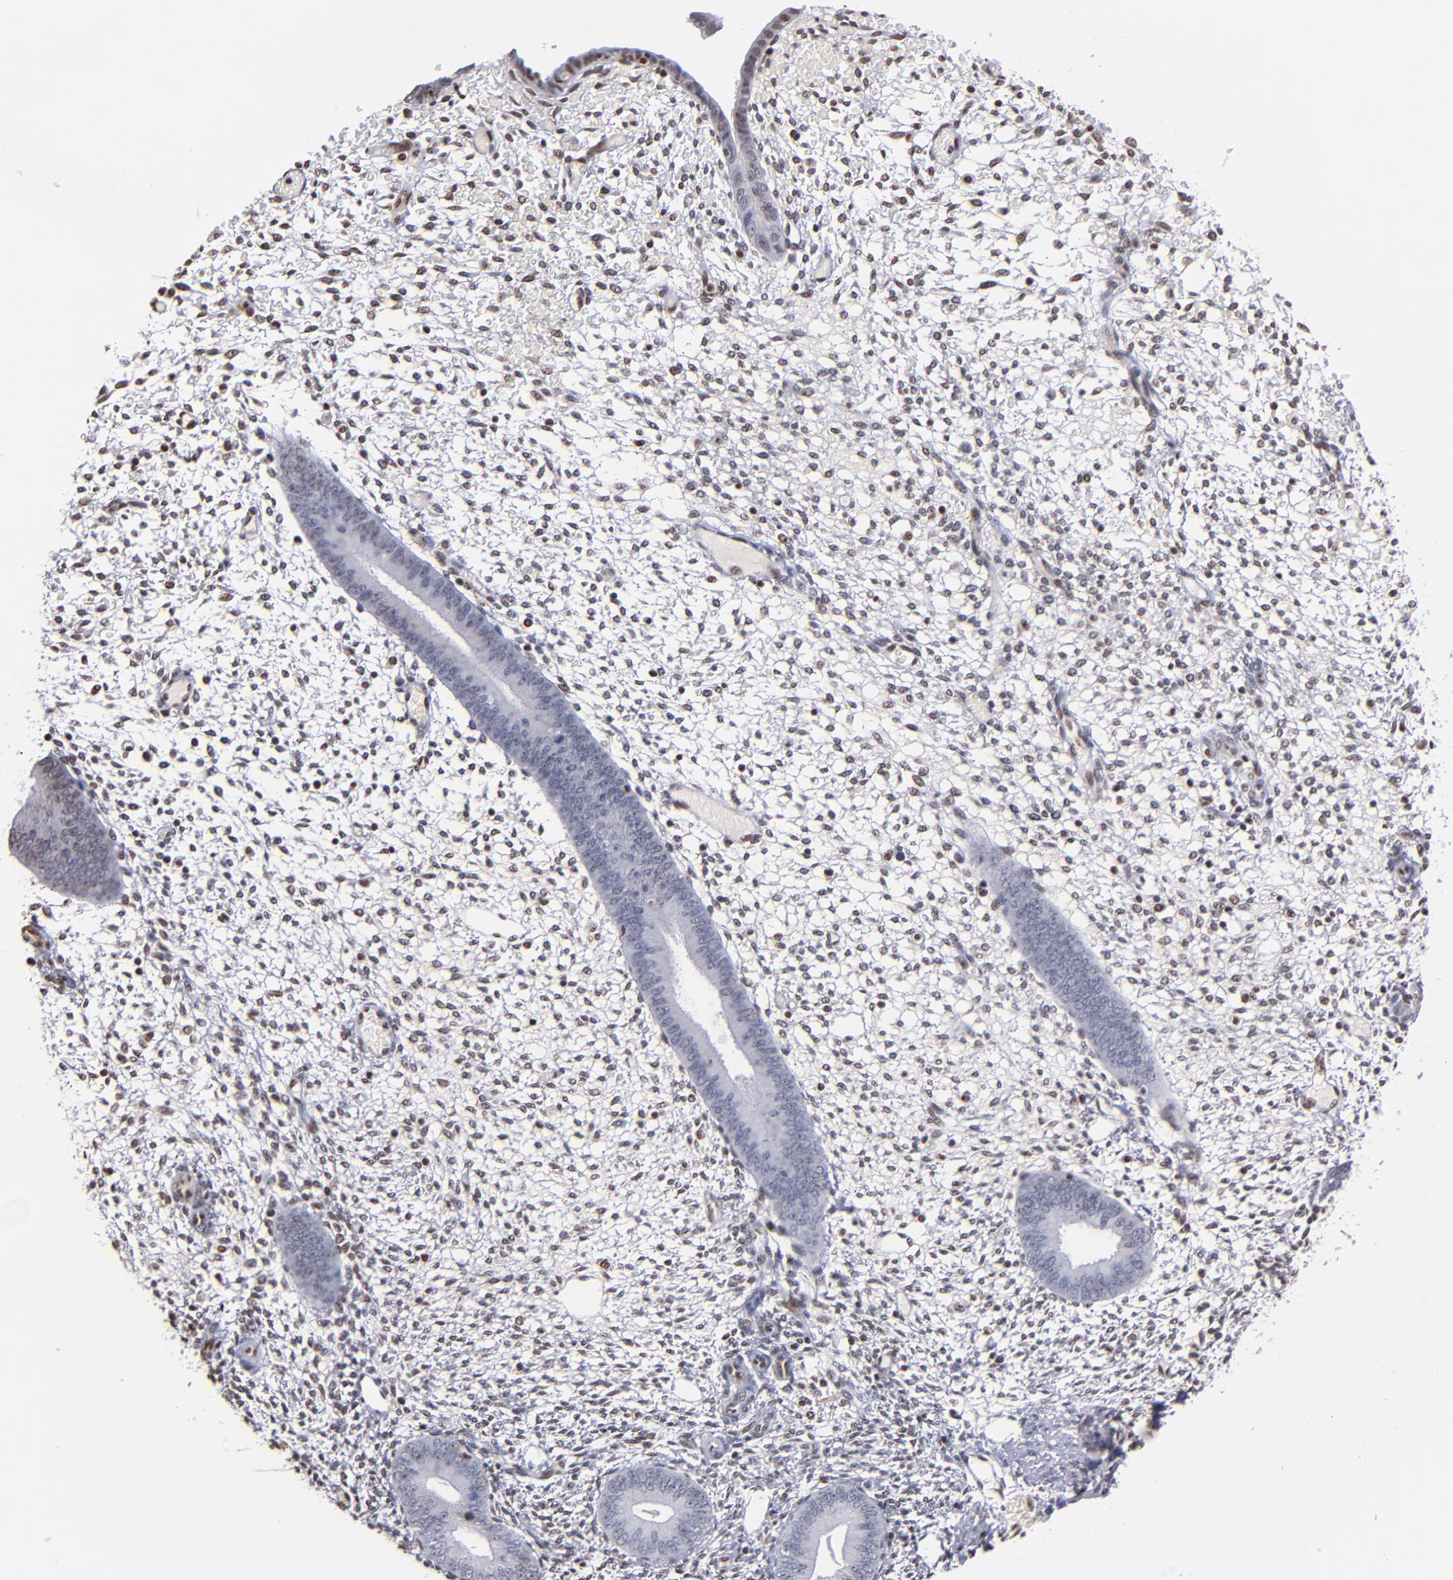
{"staining": {"intensity": "moderate", "quantity": "25%-75%", "location": "nuclear"}, "tissue": "endometrium", "cell_type": "Cells in endometrial stroma", "image_type": "normal", "snomed": [{"axis": "morphology", "description": "Normal tissue, NOS"}, {"axis": "topography", "description": "Endometrium"}], "caption": "Endometrium stained with immunohistochemistry shows moderate nuclear staining in approximately 25%-75% of cells in endometrial stroma.", "gene": "IFI16", "patient": {"sex": "female", "age": 42}}